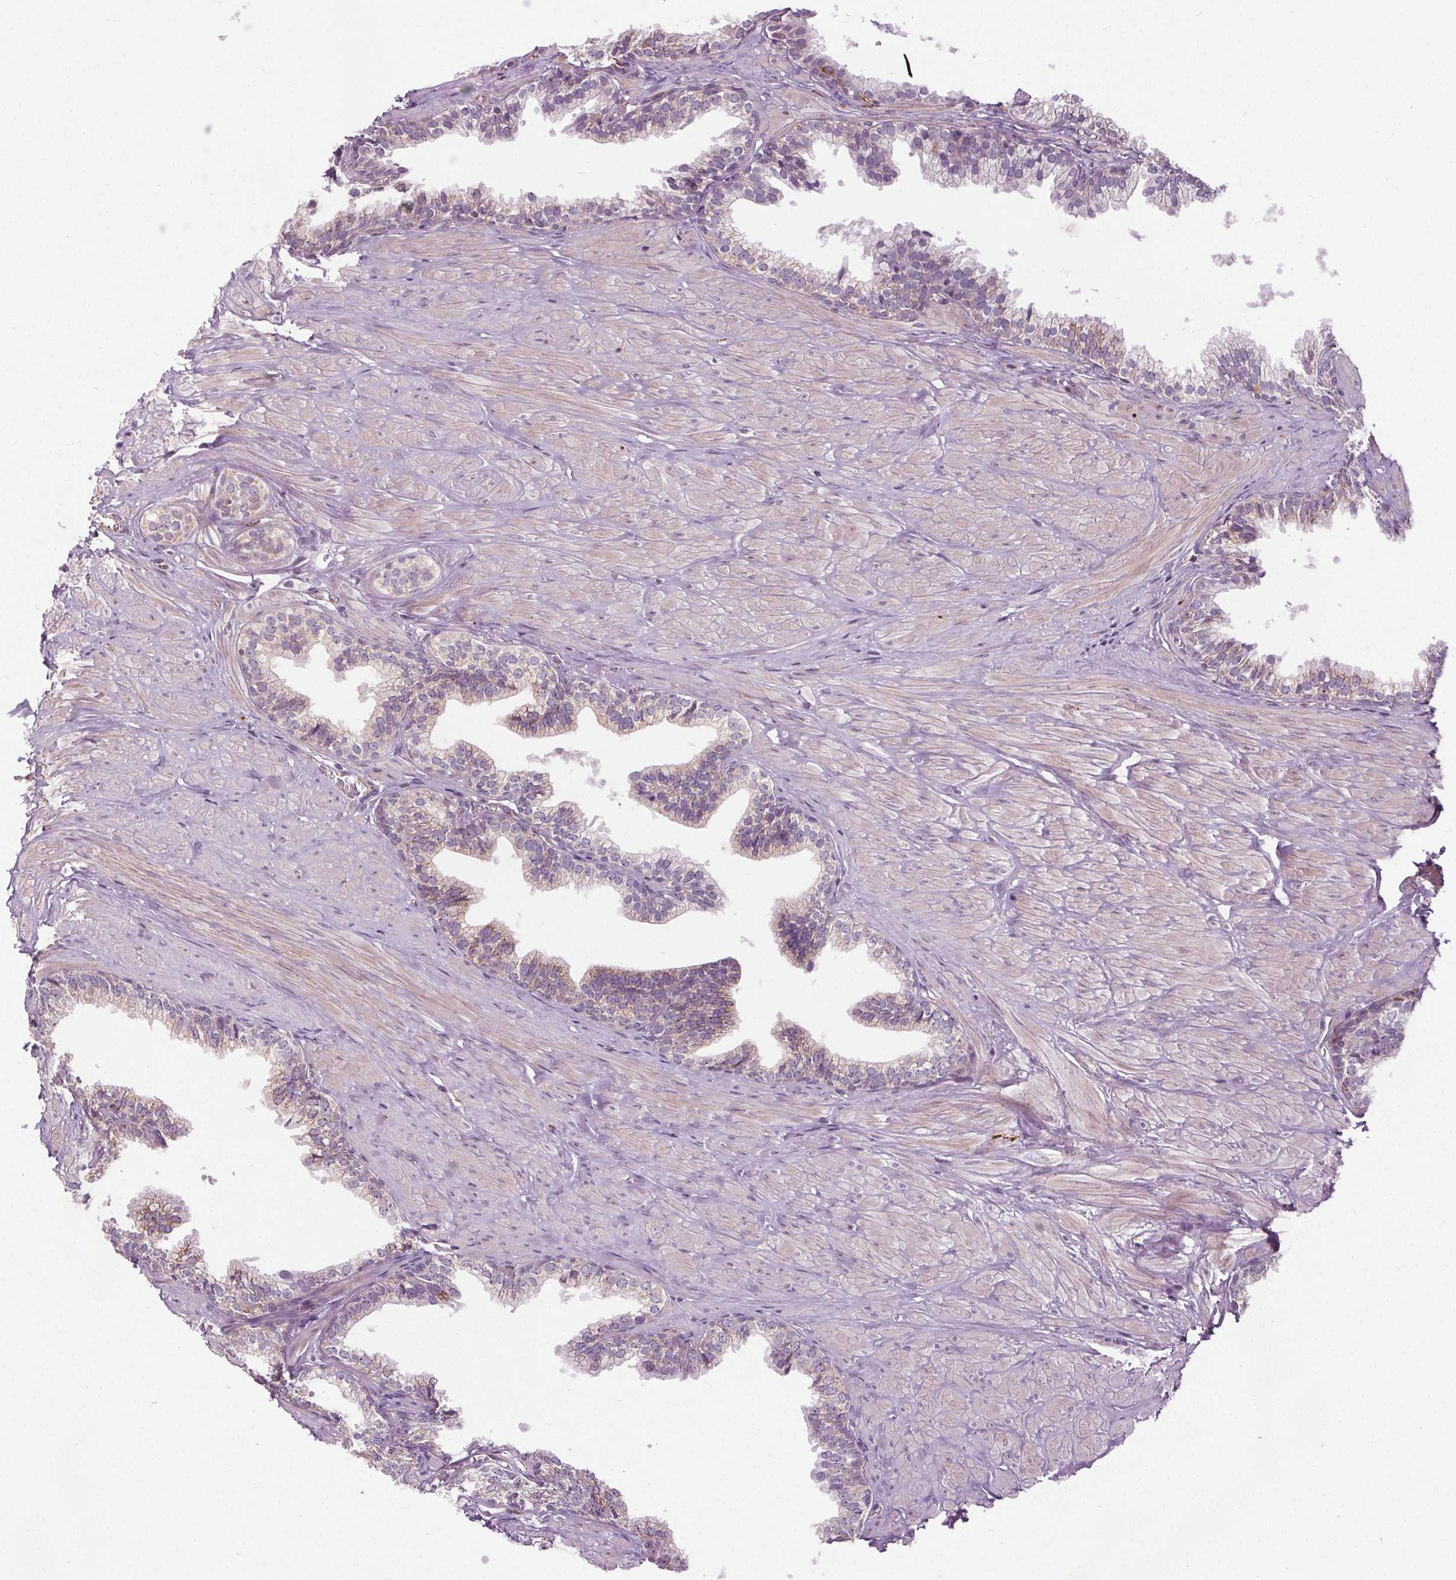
{"staining": {"intensity": "moderate", "quantity": "<25%", "location": "cytoplasmic/membranous"}, "tissue": "prostate", "cell_type": "Glandular cells", "image_type": "normal", "snomed": [{"axis": "morphology", "description": "Normal tissue, NOS"}, {"axis": "topography", "description": "Prostate"}, {"axis": "topography", "description": "Peripheral nerve tissue"}], "caption": "Protein positivity by immunohistochemistry (IHC) reveals moderate cytoplasmic/membranous staining in approximately <25% of glandular cells in normal prostate. (DAB (3,3'-diaminobenzidine) = brown stain, brightfield microscopy at high magnification).", "gene": "LFNG", "patient": {"sex": "male", "age": 55}}